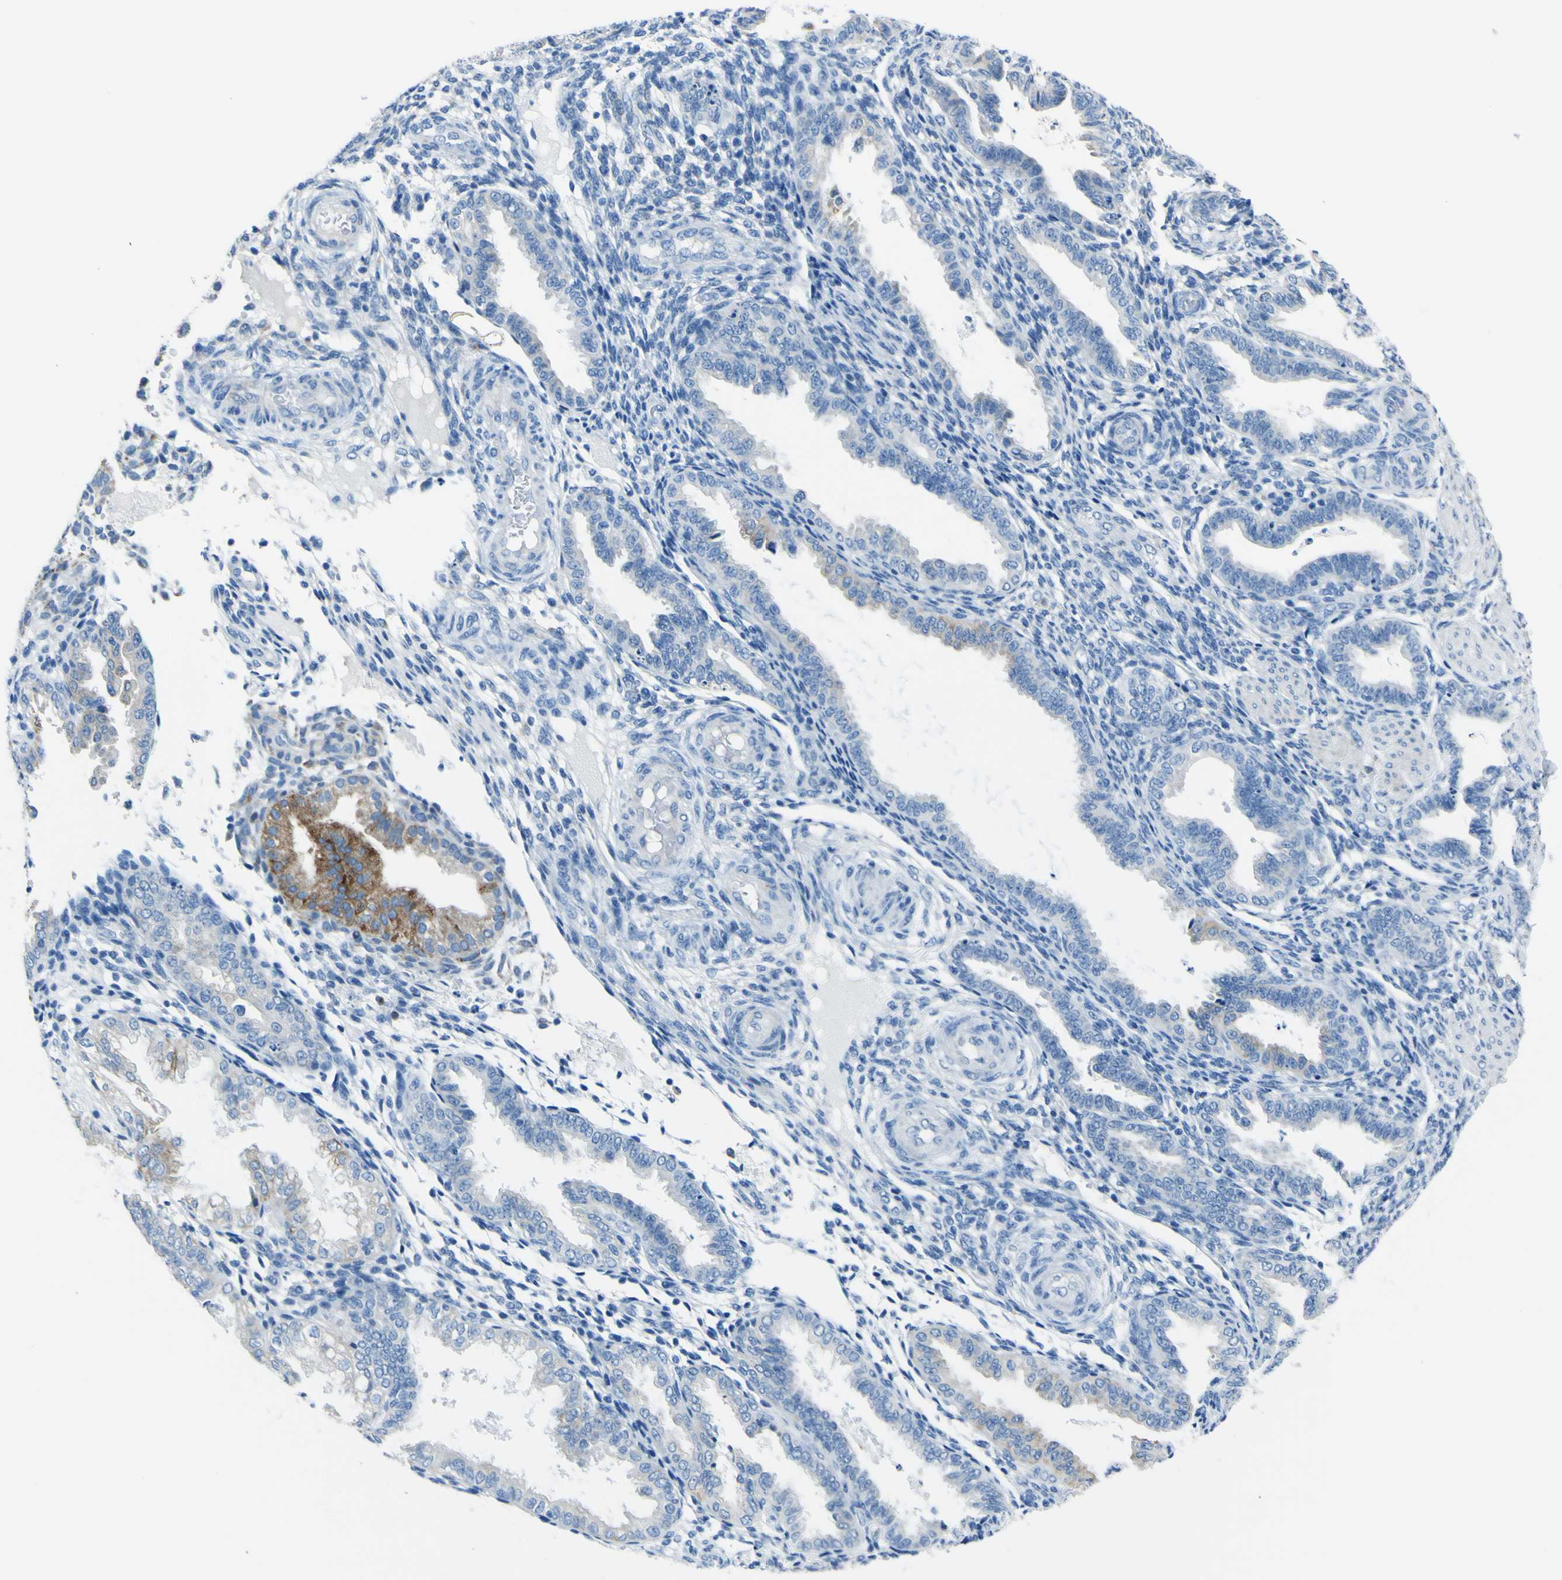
{"staining": {"intensity": "negative", "quantity": "none", "location": "none"}, "tissue": "endometrium", "cell_type": "Cells in endometrial stroma", "image_type": "normal", "snomed": [{"axis": "morphology", "description": "Normal tissue, NOS"}, {"axis": "topography", "description": "Endometrium"}], "caption": "Immunohistochemistry histopathology image of benign endometrium: human endometrium stained with DAB (3,3'-diaminobenzidine) shows no significant protein expression in cells in endometrial stroma.", "gene": "ACSL1", "patient": {"sex": "female", "age": 33}}